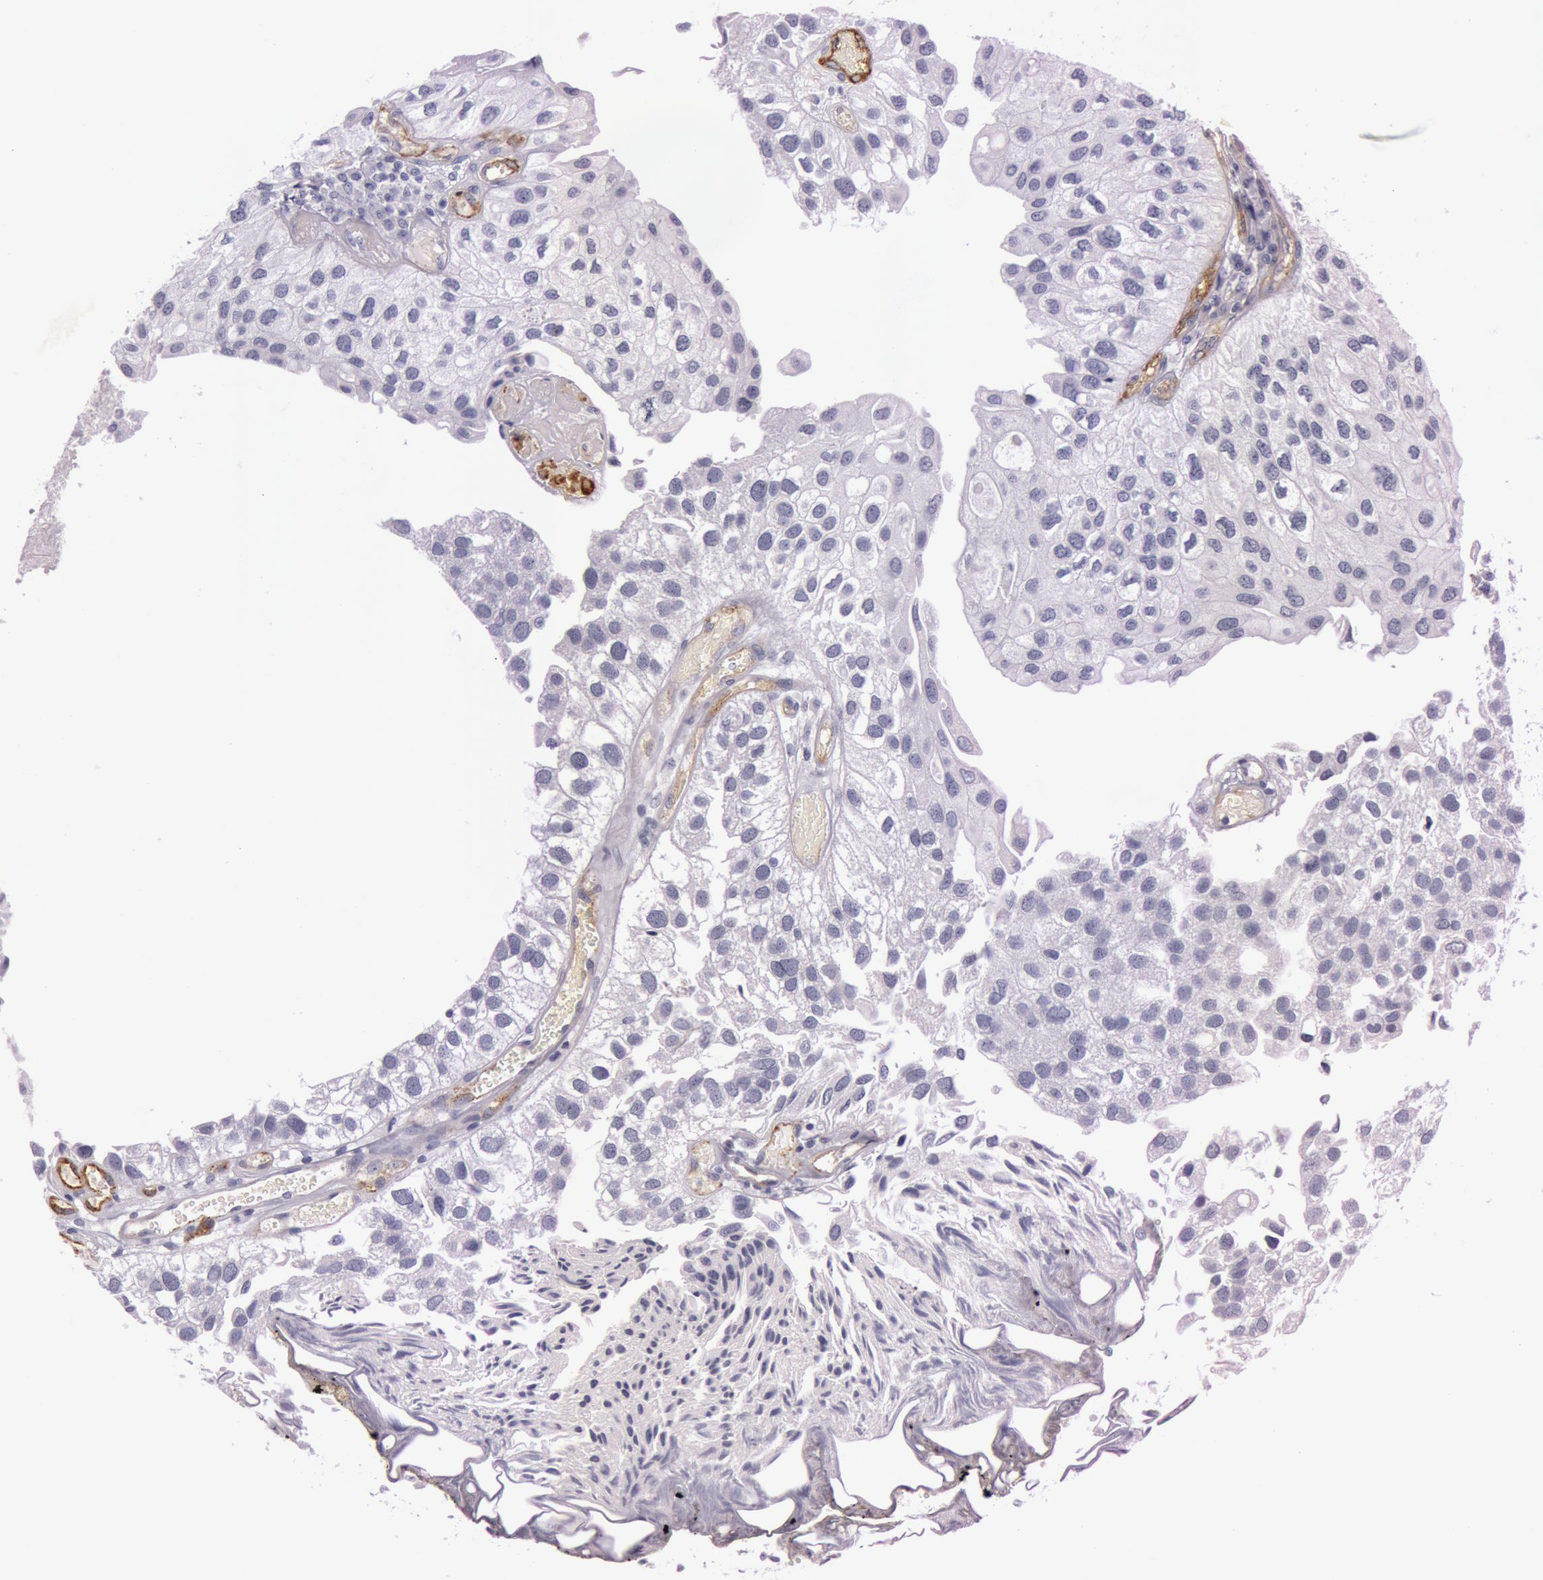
{"staining": {"intensity": "negative", "quantity": "none", "location": "none"}, "tissue": "urothelial cancer", "cell_type": "Tumor cells", "image_type": "cancer", "snomed": [{"axis": "morphology", "description": "Urothelial carcinoma, Low grade"}, {"axis": "topography", "description": "Urinary bladder"}], "caption": "There is no significant expression in tumor cells of low-grade urothelial carcinoma. The staining was performed using DAB (3,3'-diaminobenzidine) to visualize the protein expression in brown, while the nuclei were stained in blue with hematoxylin (Magnification: 20x).", "gene": "FOLH1", "patient": {"sex": "female", "age": 89}}